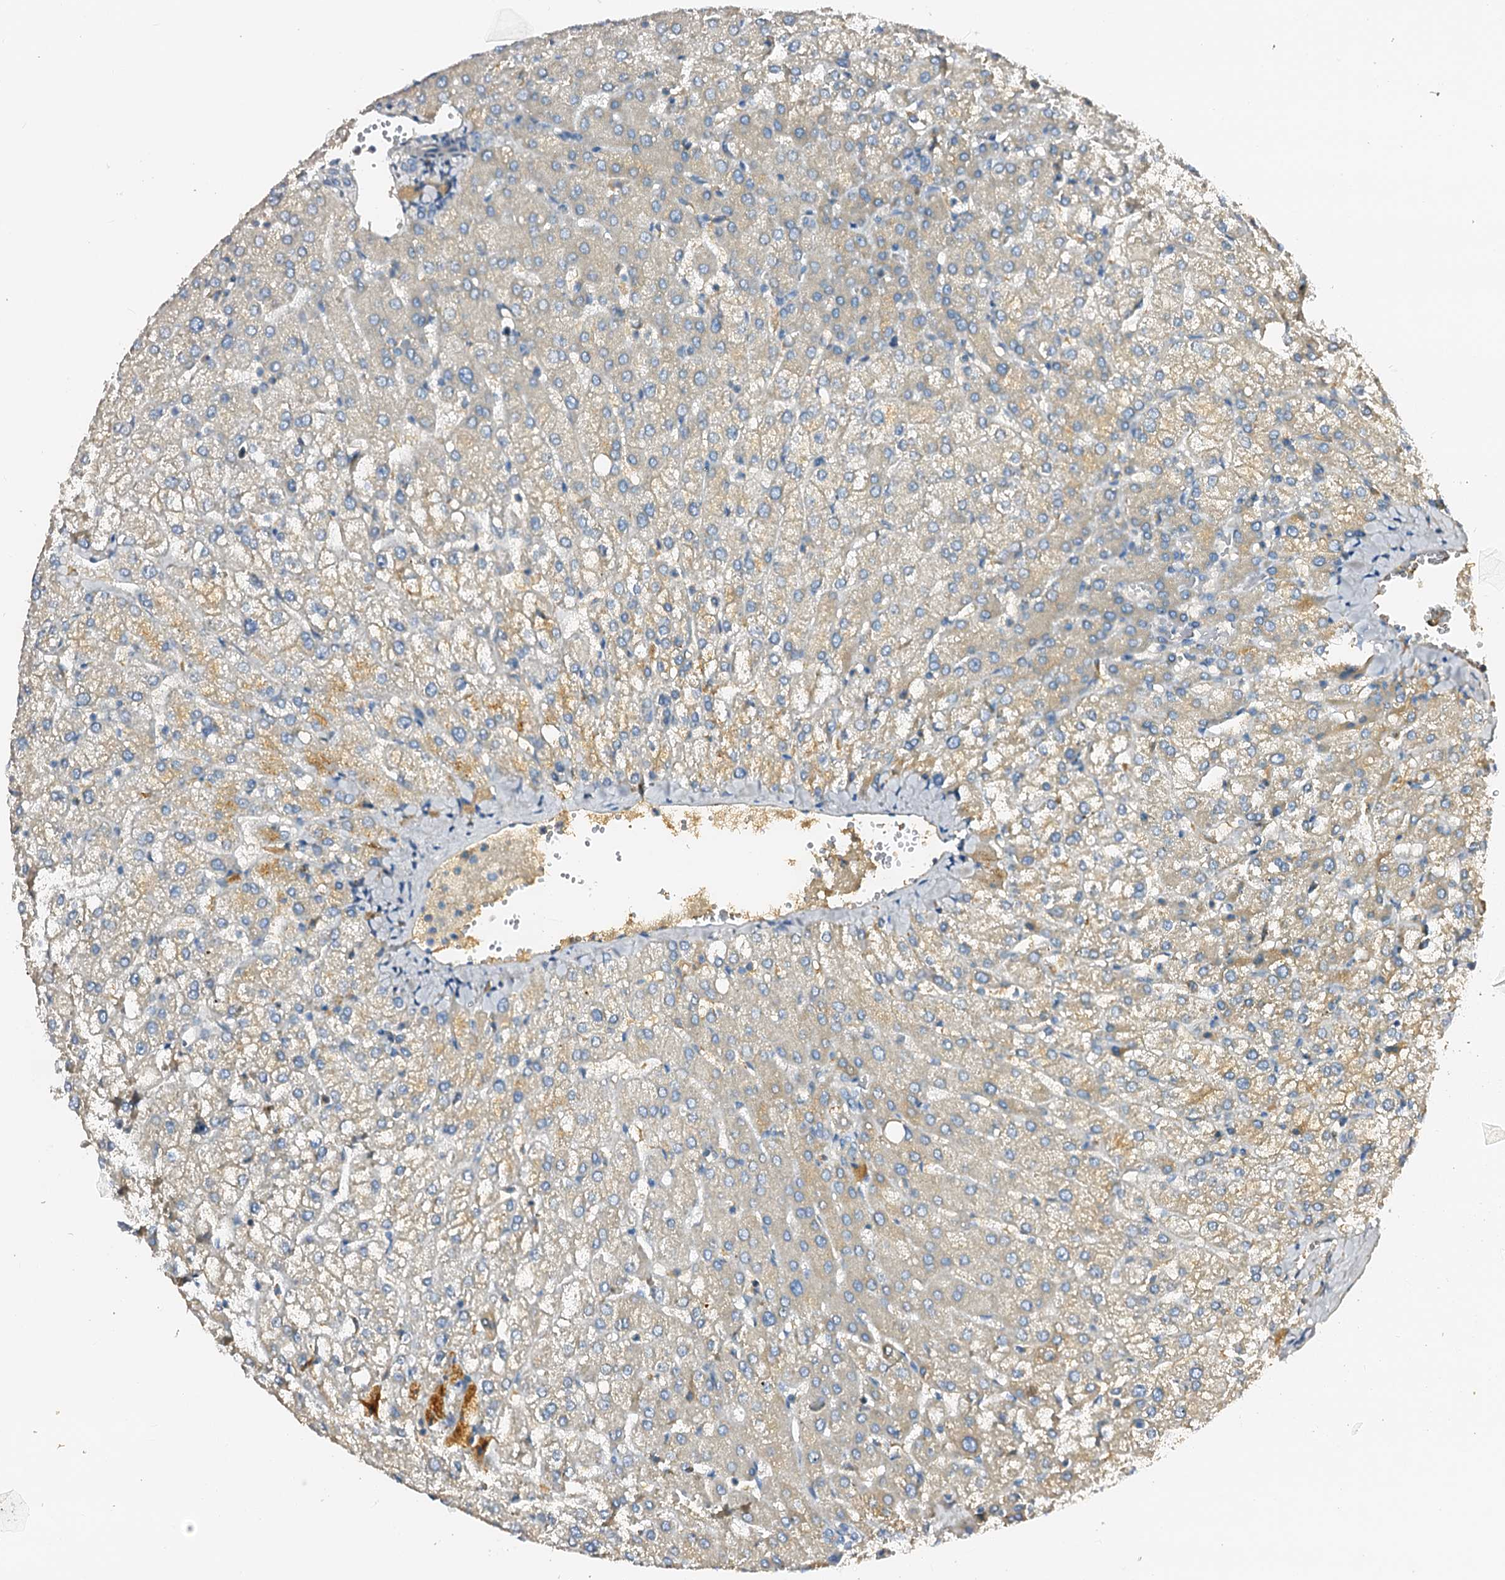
{"staining": {"intensity": "negative", "quantity": "none", "location": "none"}, "tissue": "liver", "cell_type": "Cholangiocytes", "image_type": "normal", "snomed": [{"axis": "morphology", "description": "Normal tissue, NOS"}, {"axis": "topography", "description": "Liver"}], "caption": "Liver was stained to show a protein in brown. There is no significant expression in cholangiocytes. (DAB immunohistochemistry (IHC) visualized using brightfield microscopy, high magnification).", "gene": "CSKMT", "patient": {"sex": "female", "age": 54}}